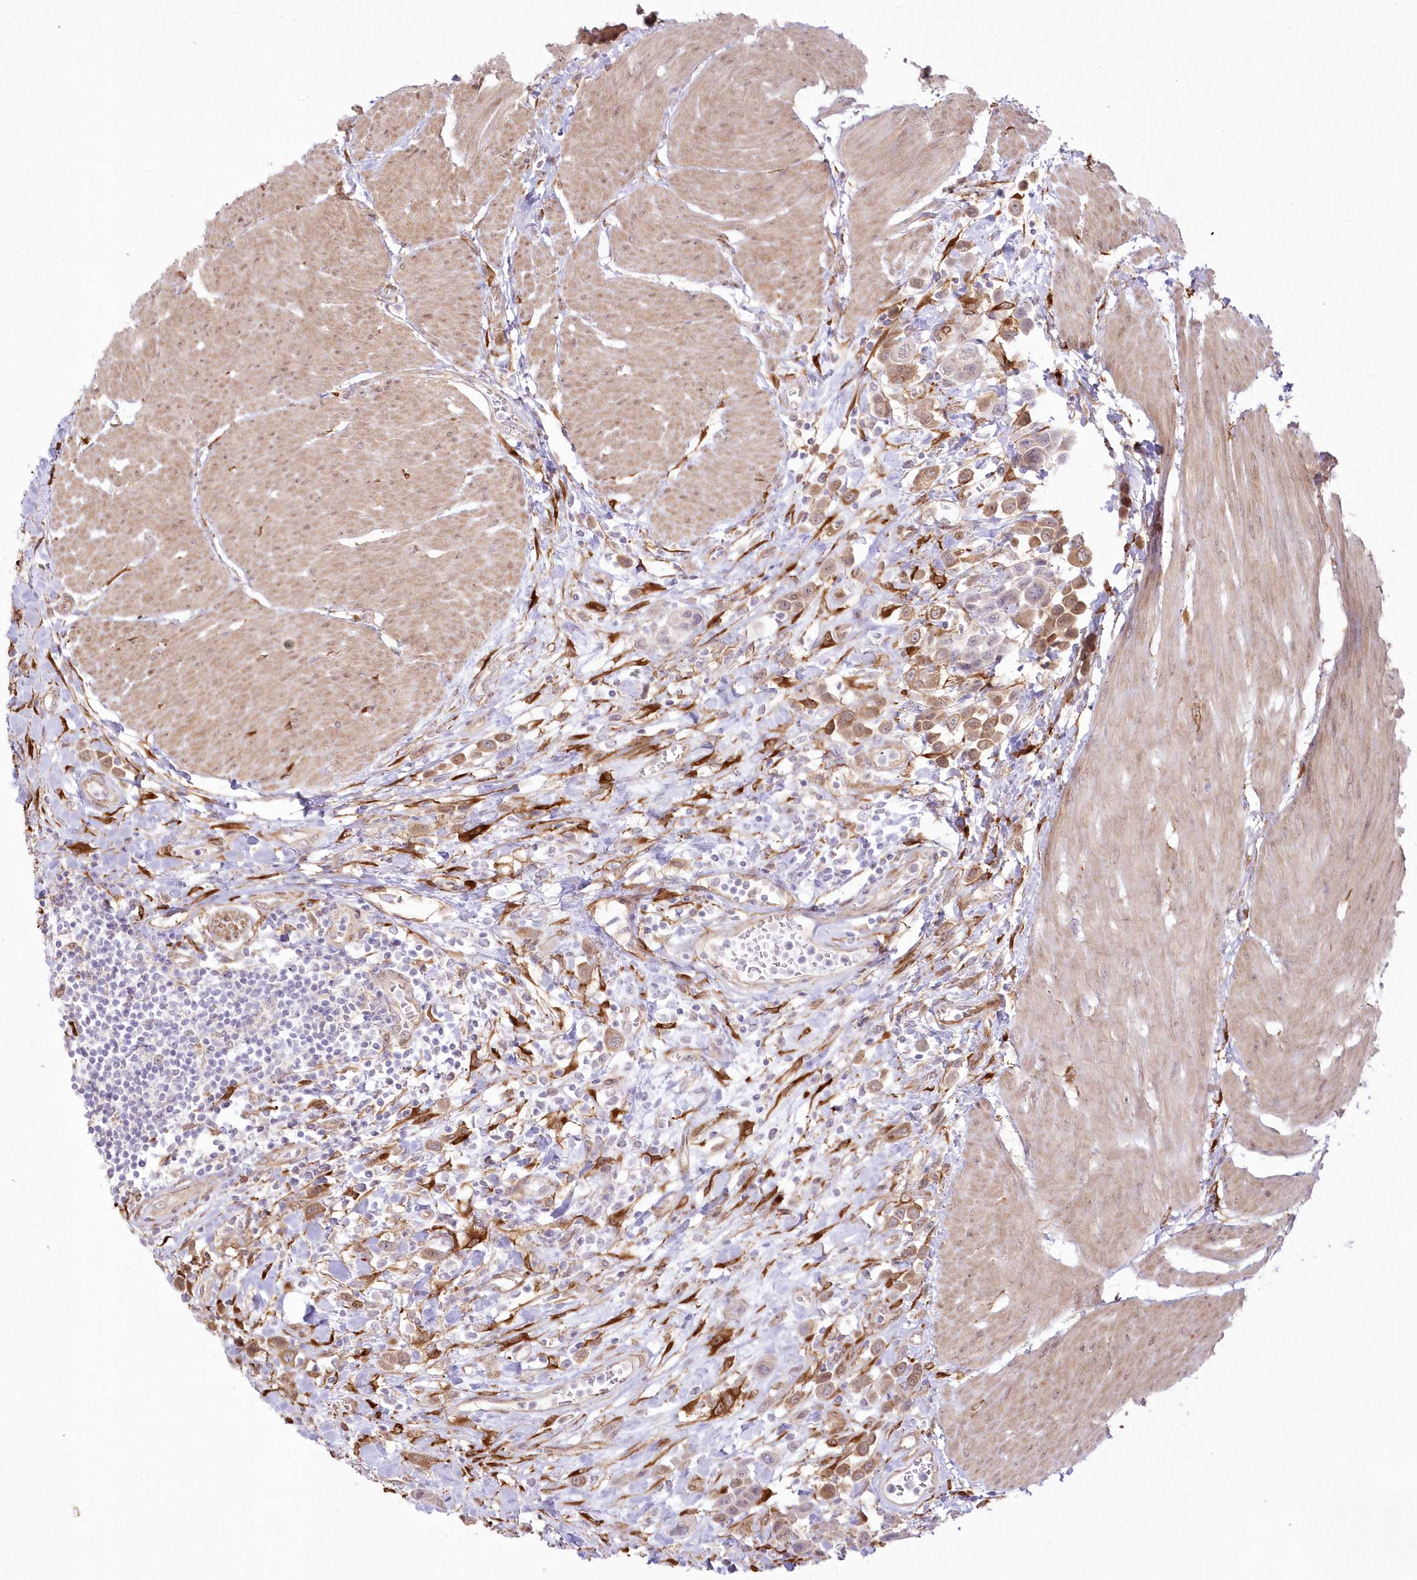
{"staining": {"intensity": "moderate", "quantity": ">75%", "location": "cytoplasmic/membranous"}, "tissue": "urothelial cancer", "cell_type": "Tumor cells", "image_type": "cancer", "snomed": [{"axis": "morphology", "description": "Urothelial carcinoma, High grade"}, {"axis": "topography", "description": "Urinary bladder"}], "caption": "A brown stain shows moderate cytoplasmic/membranous expression of a protein in human urothelial carcinoma (high-grade) tumor cells.", "gene": "SH3PXD2B", "patient": {"sex": "male", "age": 50}}